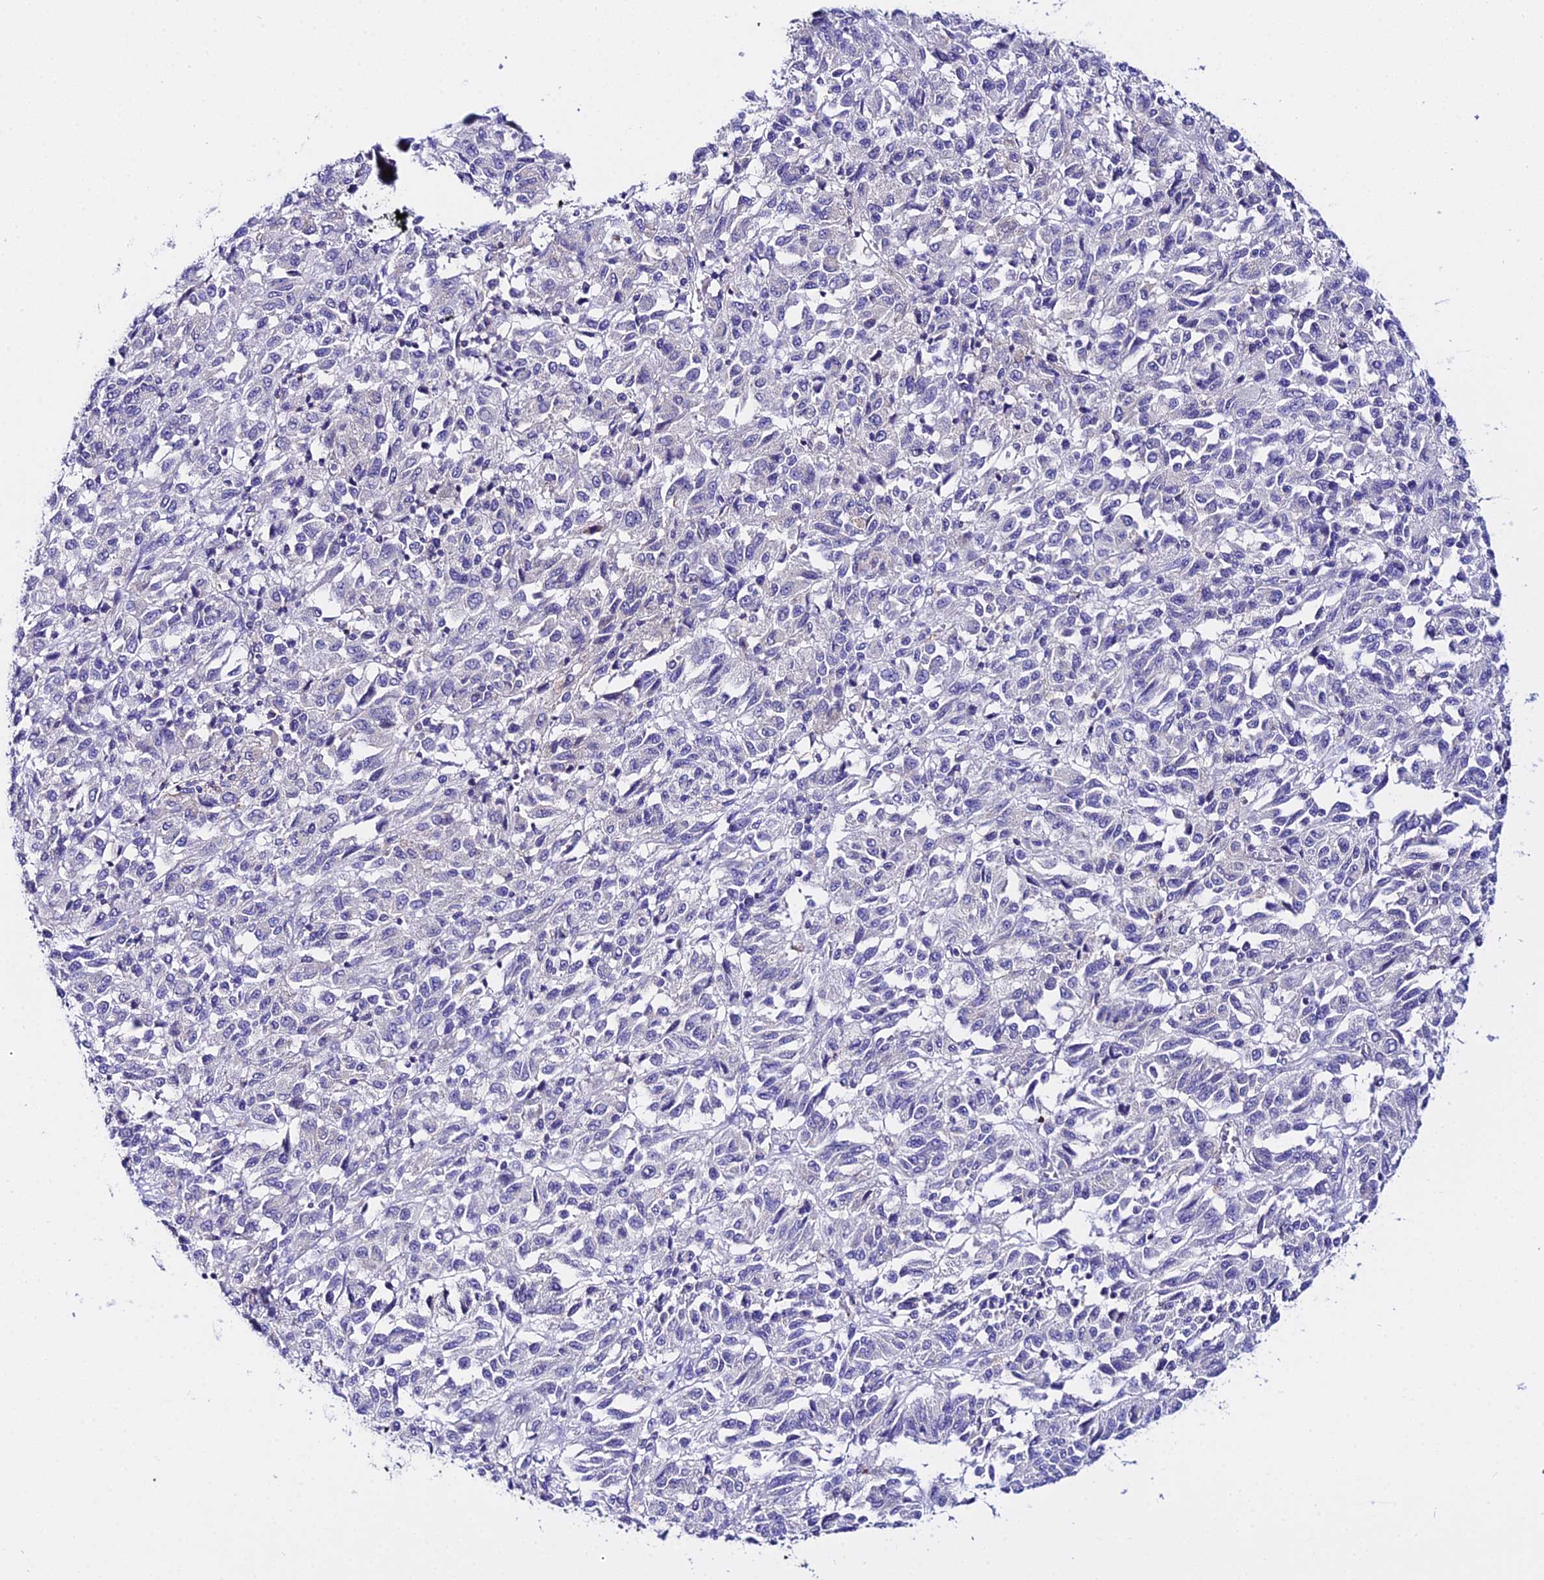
{"staining": {"intensity": "negative", "quantity": "none", "location": "none"}, "tissue": "melanoma", "cell_type": "Tumor cells", "image_type": "cancer", "snomed": [{"axis": "morphology", "description": "Malignant melanoma, Metastatic site"}, {"axis": "topography", "description": "Lung"}], "caption": "DAB (3,3'-diaminobenzidine) immunohistochemical staining of human malignant melanoma (metastatic site) shows no significant expression in tumor cells.", "gene": "ATG16L2", "patient": {"sex": "male", "age": 64}}